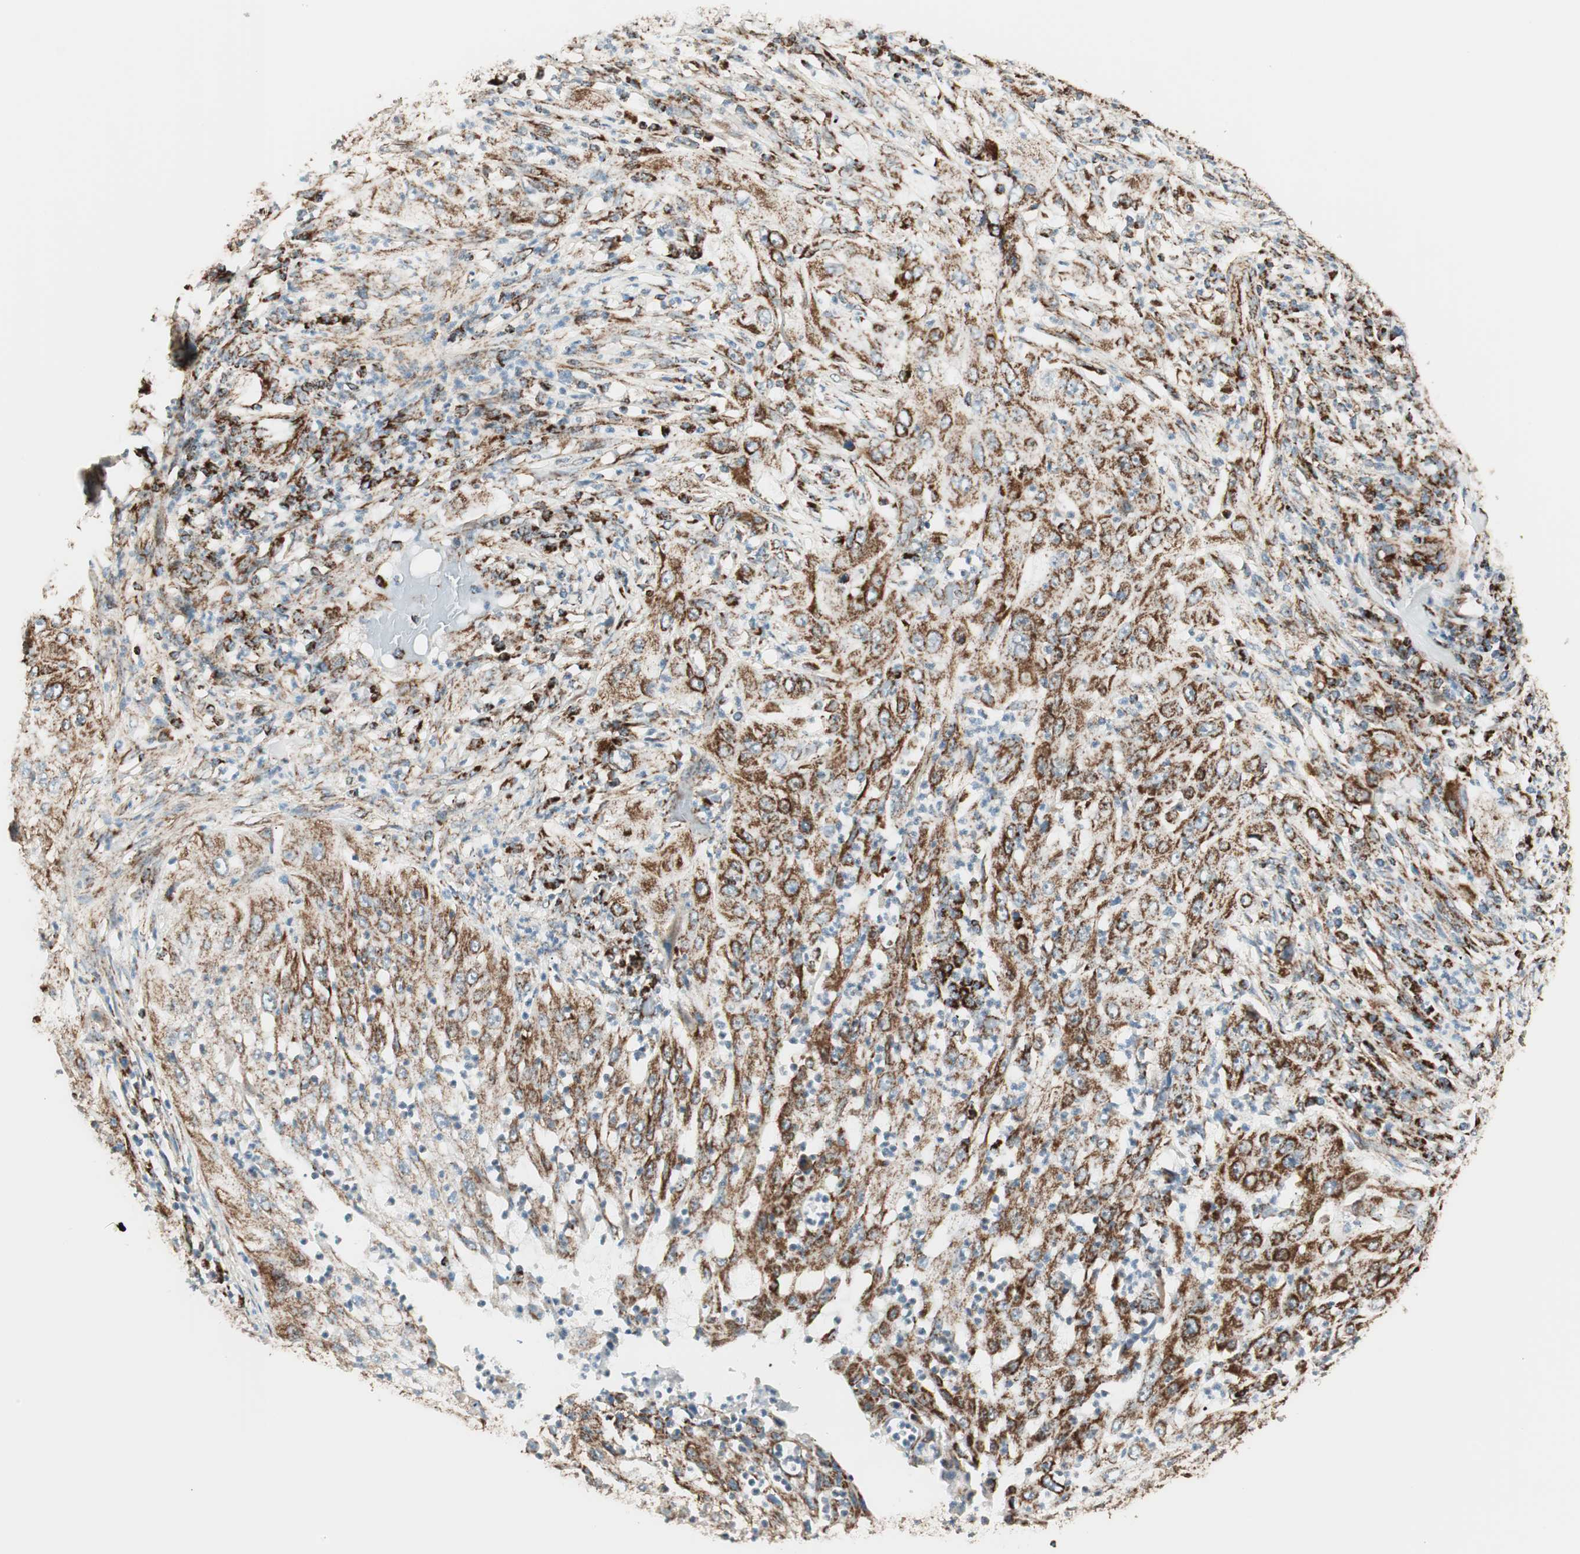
{"staining": {"intensity": "strong", "quantity": ">75%", "location": "cytoplasmic/membranous"}, "tissue": "lung cancer", "cell_type": "Tumor cells", "image_type": "cancer", "snomed": [{"axis": "morphology", "description": "Inflammation, NOS"}, {"axis": "morphology", "description": "Squamous cell carcinoma, NOS"}, {"axis": "topography", "description": "Lymph node"}, {"axis": "topography", "description": "Soft tissue"}, {"axis": "topography", "description": "Lung"}], "caption": "Immunohistochemical staining of human lung squamous cell carcinoma demonstrates strong cytoplasmic/membranous protein staining in approximately >75% of tumor cells. (brown staining indicates protein expression, while blue staining denotes nuclei).", "gene": "TOMM22", "patient": {"sex": "male", "age": 66}}